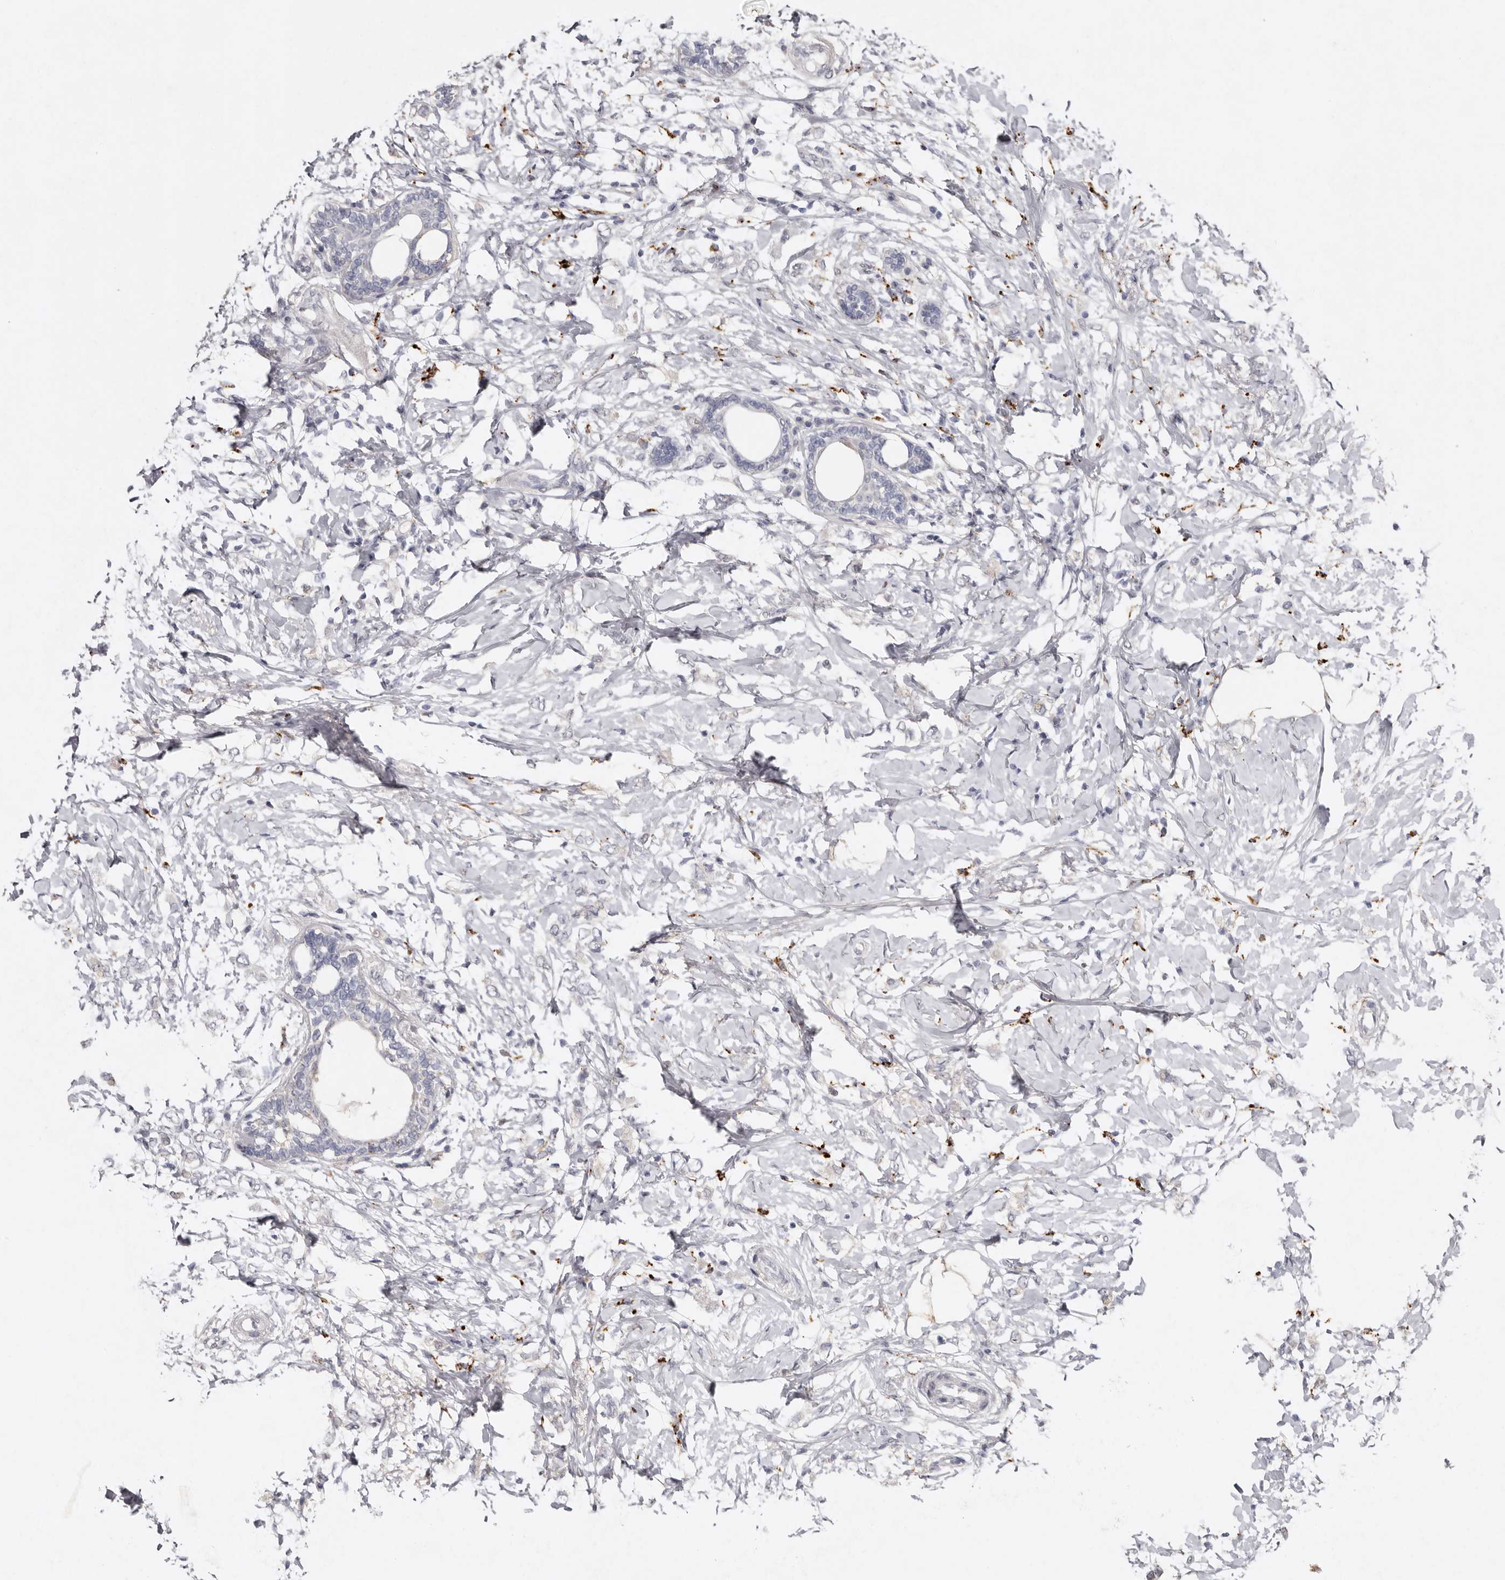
{"staining": {"intensity": "negative", "quantity": "none", "location": "none"}, "tissue": "breast cancer", "cell_type": "Tumor cells", "image_type": "cancer", "snomed": [{"axis": "morphology", "description": "Normal tissue, NOS"}, {"axis": "morphology", "description": "Lobular carcinoma"}, {"axis": "topography", "description": "Breast"}], "caption": "Photomicrograph shows no significant protein expression in tumor cells of breast cancer.", "gene": "FAM185A", "patient": {"sex": "female", "age": 47}}